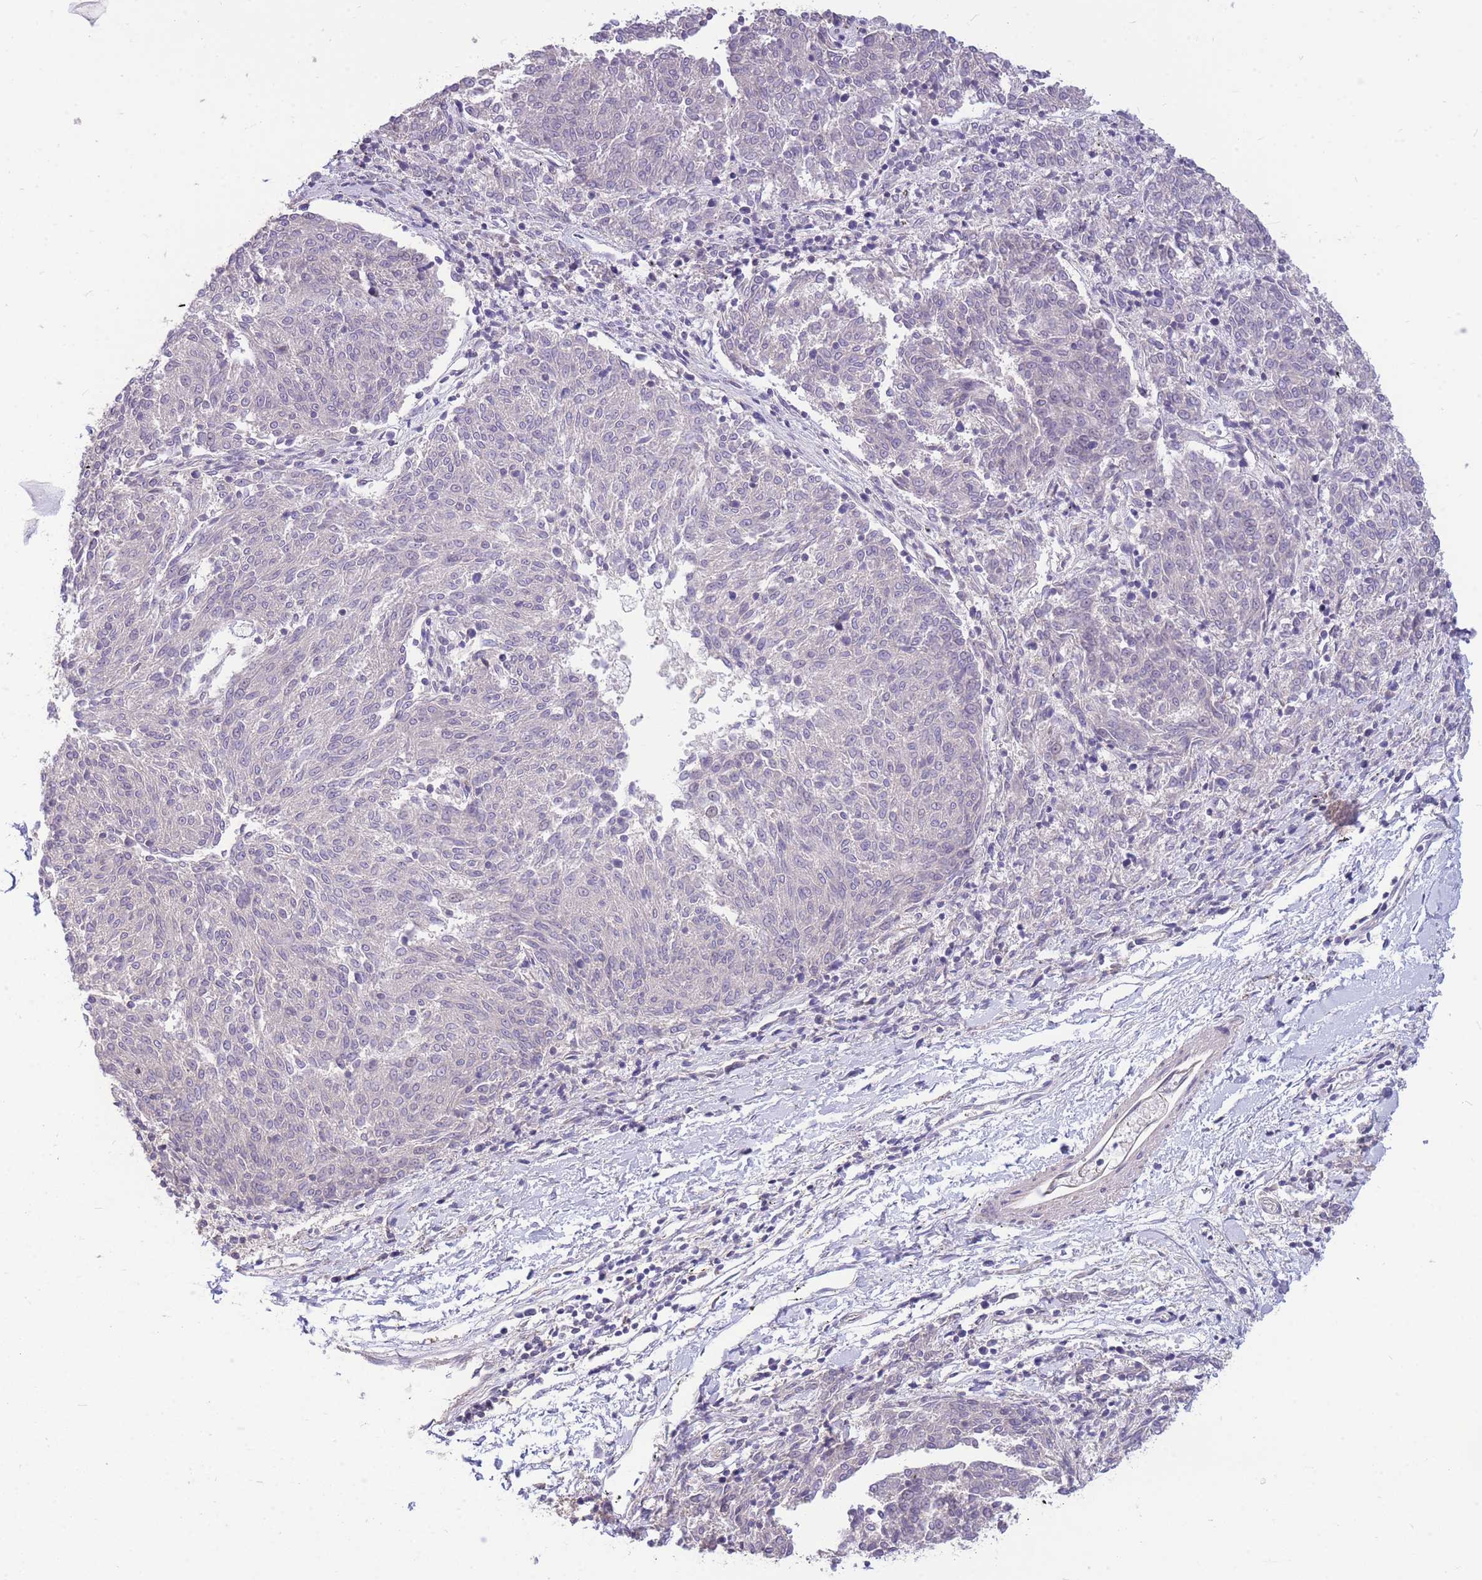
{"staining": {"intensity": "negative", "quantity": "none", "location": "none"}, "tissue": "melanoma", "cell_type": "Tumor cells", "image_type": "cancer", "snomed": [{"axis": "morphology", "description": "Malignant melanoma, NOS"}, {"axis": "topography", "description": "Skin"}], "caption": "The photomicrograph displays no staining of tumor cells in melanoma.", "gene": "OR5T1", "patient": {"sex": "female", "age": 72}}